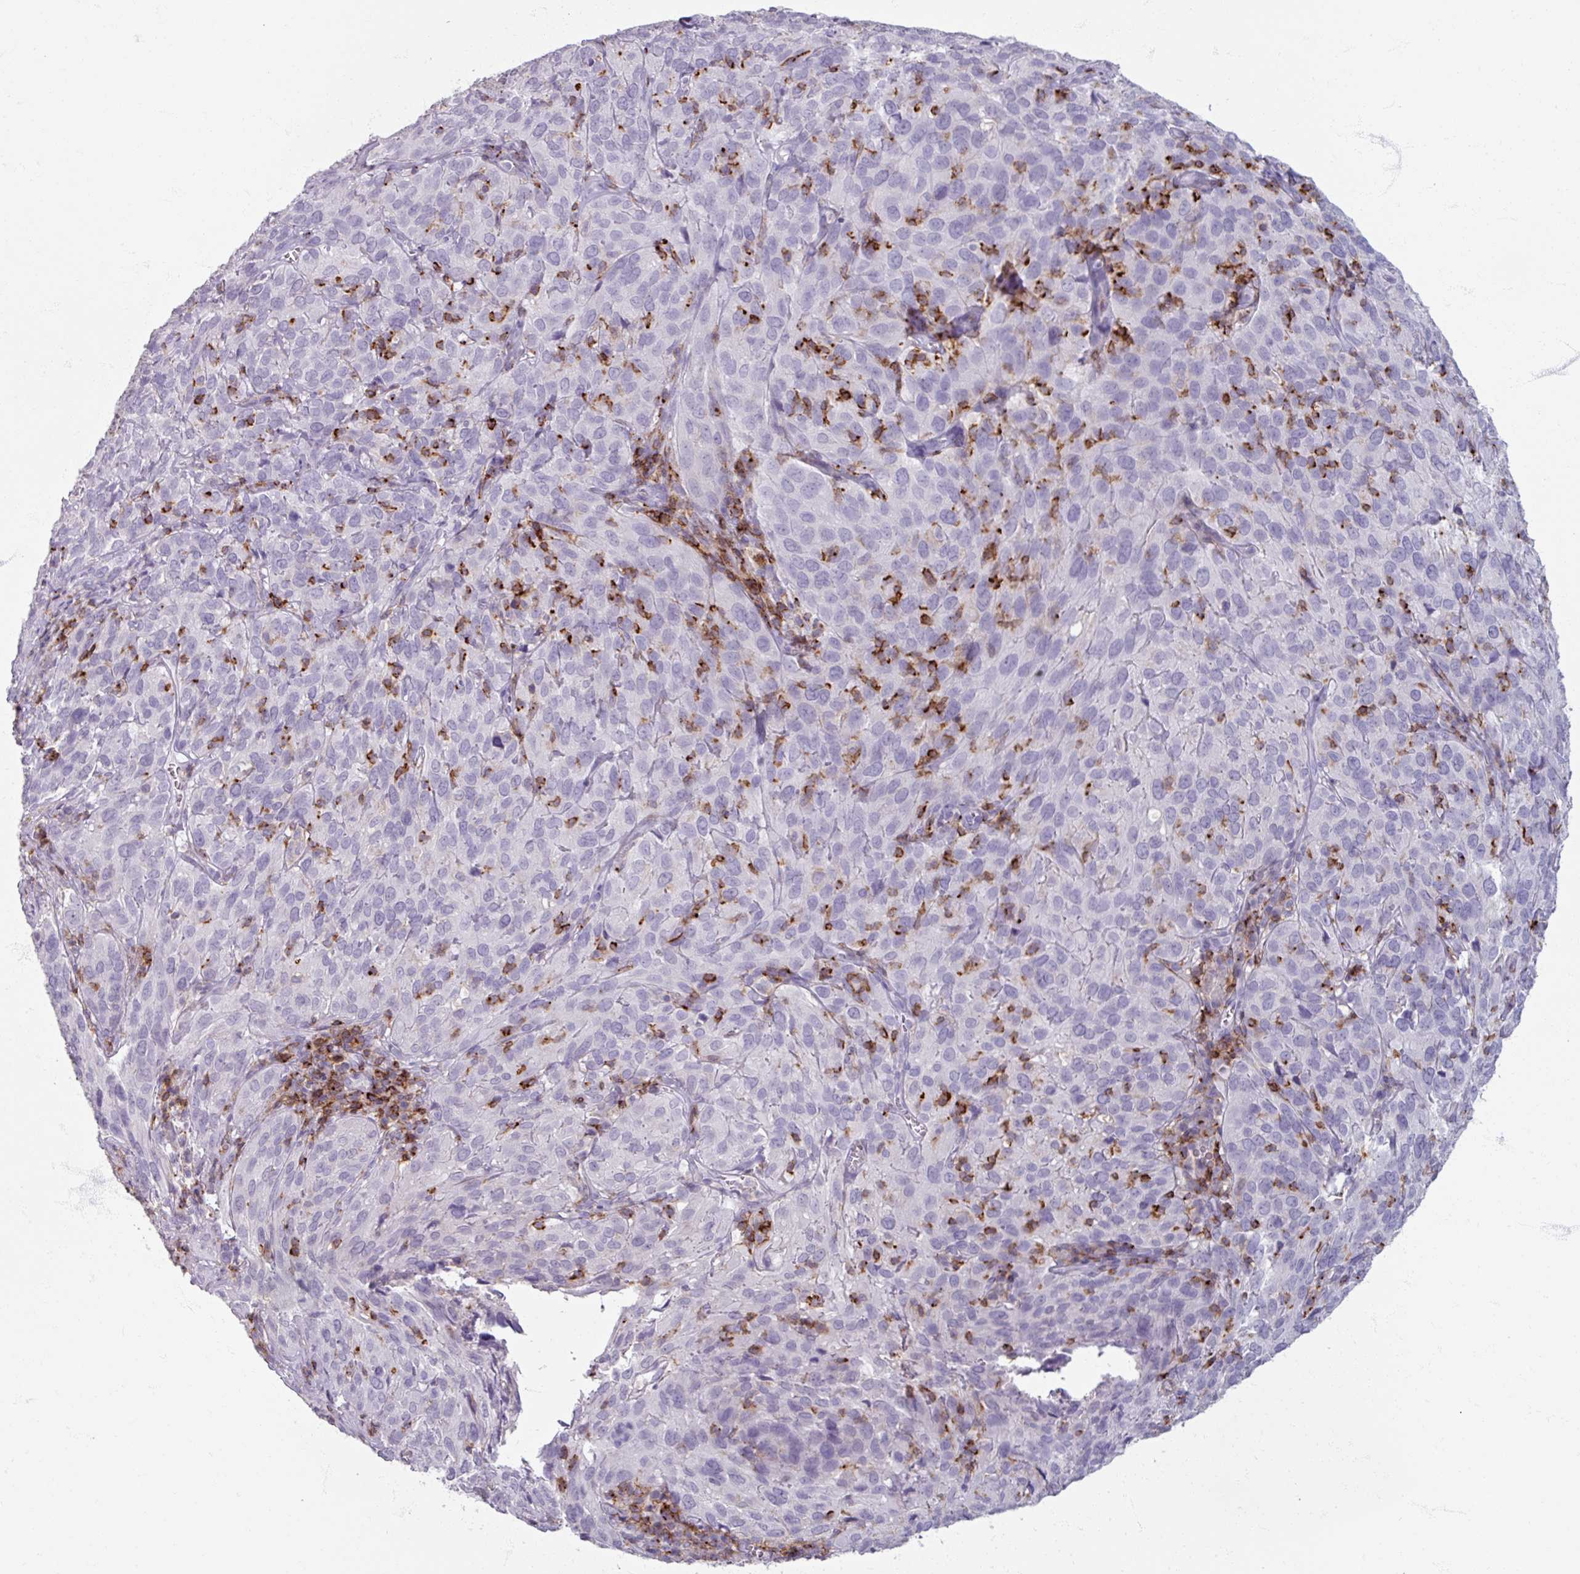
{"staining": {"intensity": "negative", "quantity": "none", "location": "none"}, "tissue": "cervical cancer", "cell_type": "Tumor cells", "image_type": "cancer", "snomed": [{"axis": "morphology", "description": "Squamous cell carcinoma, NOS"}, {"axis": "topography", "description": "Cervix"}], "caption": "This is a histopathology image of immunohistochemistry staining of cervical squamous cell carcinoma, which shows no expression in tumor cells. (DAB (3,3'-diaminobenzidine) immunohistochemistry (IHC), high magnification).", "gene": "PTPRC", "patient": {"sex": "female", "age": 51}}